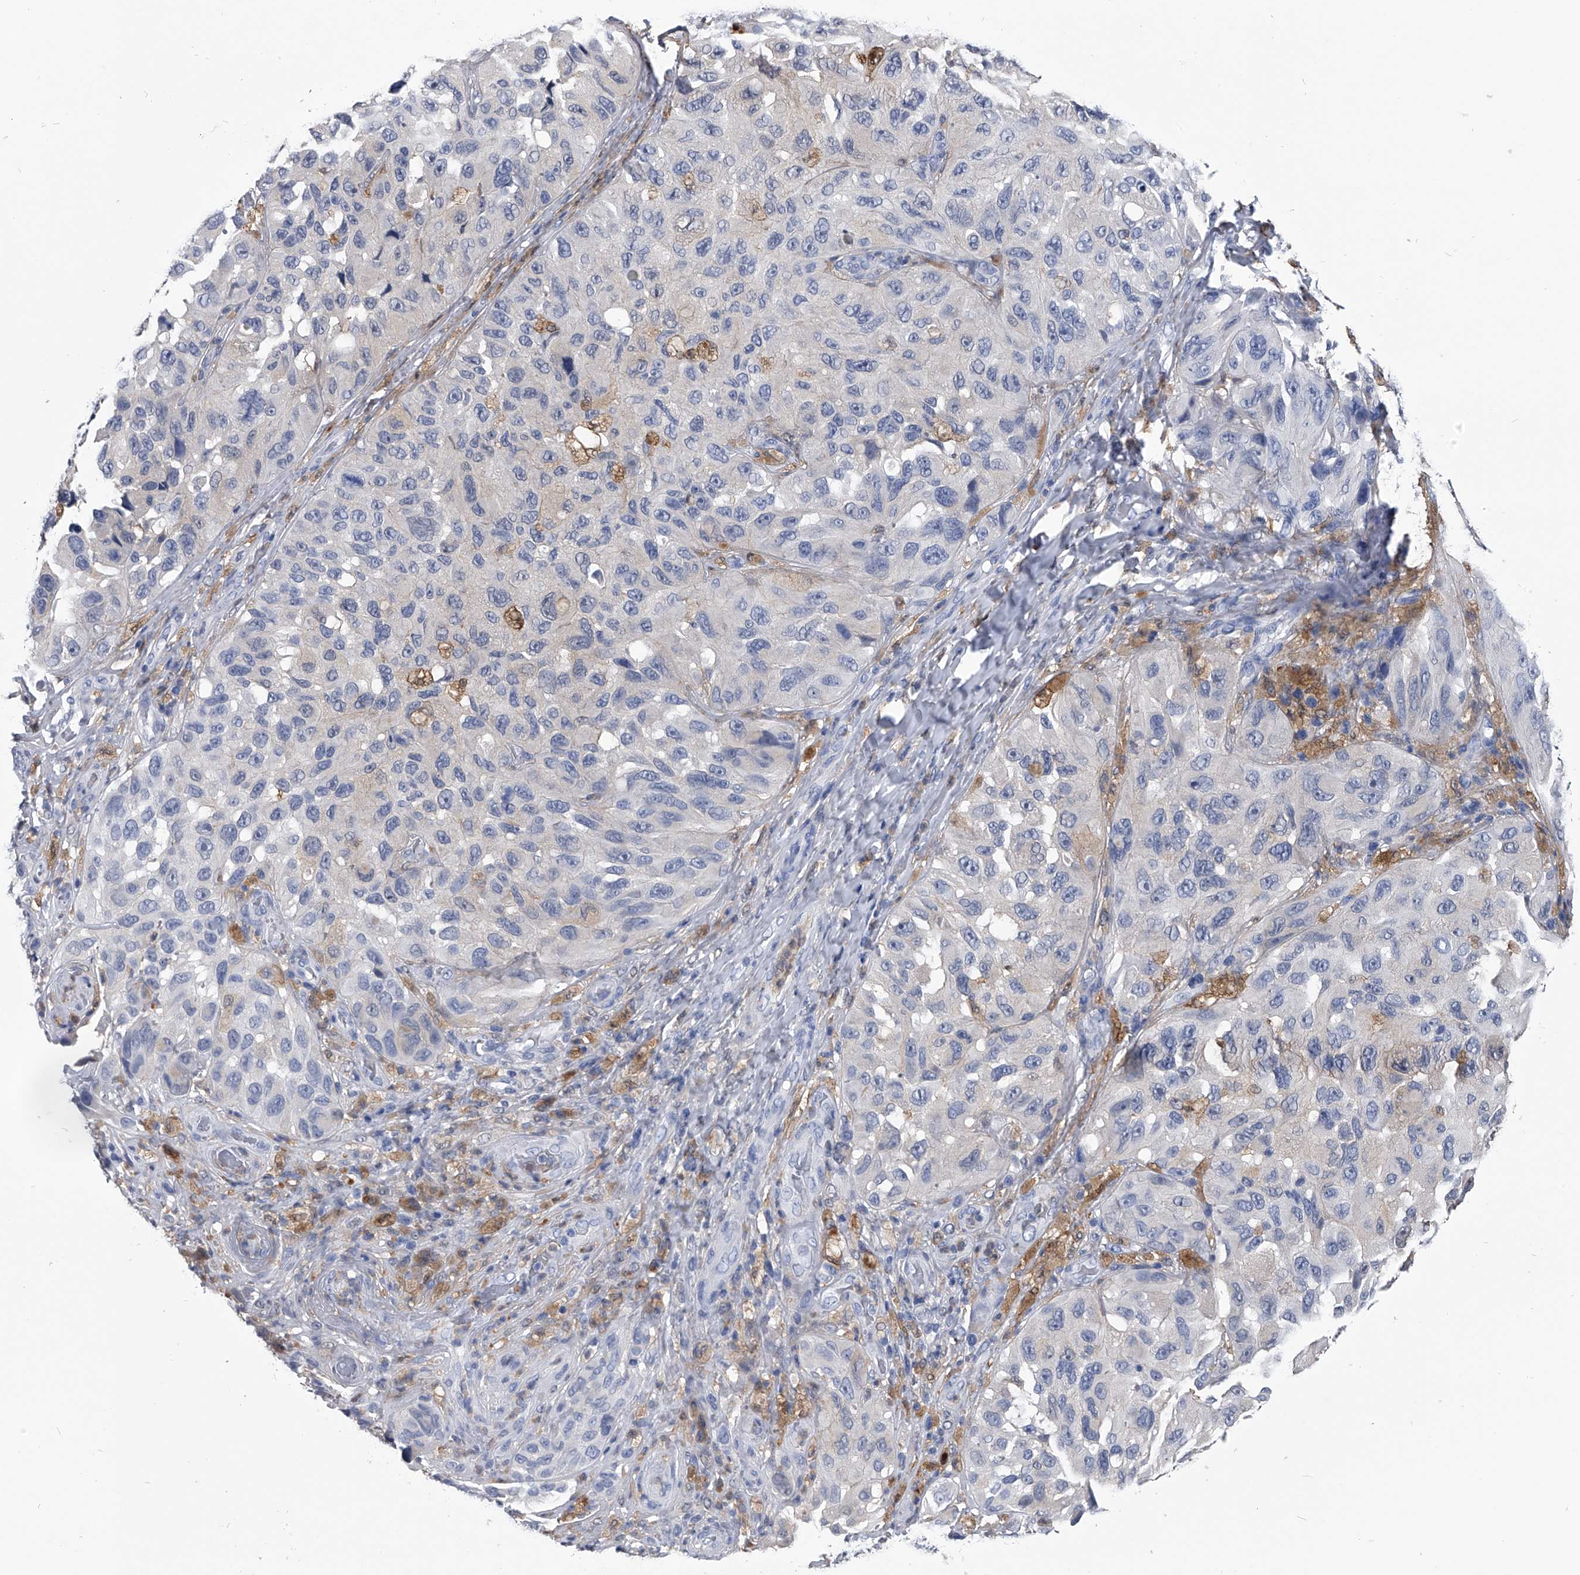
{"staining": {"intensity": "negative", "quantity": "none", "location": "none"}, "tissue": "melanoma", "cell_type": "Tumor cells", "image_type": "cancer", "snomed": [{"axis": "morphology", "description": "Malignant melanoma, NOS"}, {"axis": "topography", "description": "Skin"}], "caption": "Human melanoma stained for a protein using immunohistochemistry (IHC) displays no positivity in tumor cells.", "gene": "PDXK", "patient": {"sex": "female", "age": 73}}